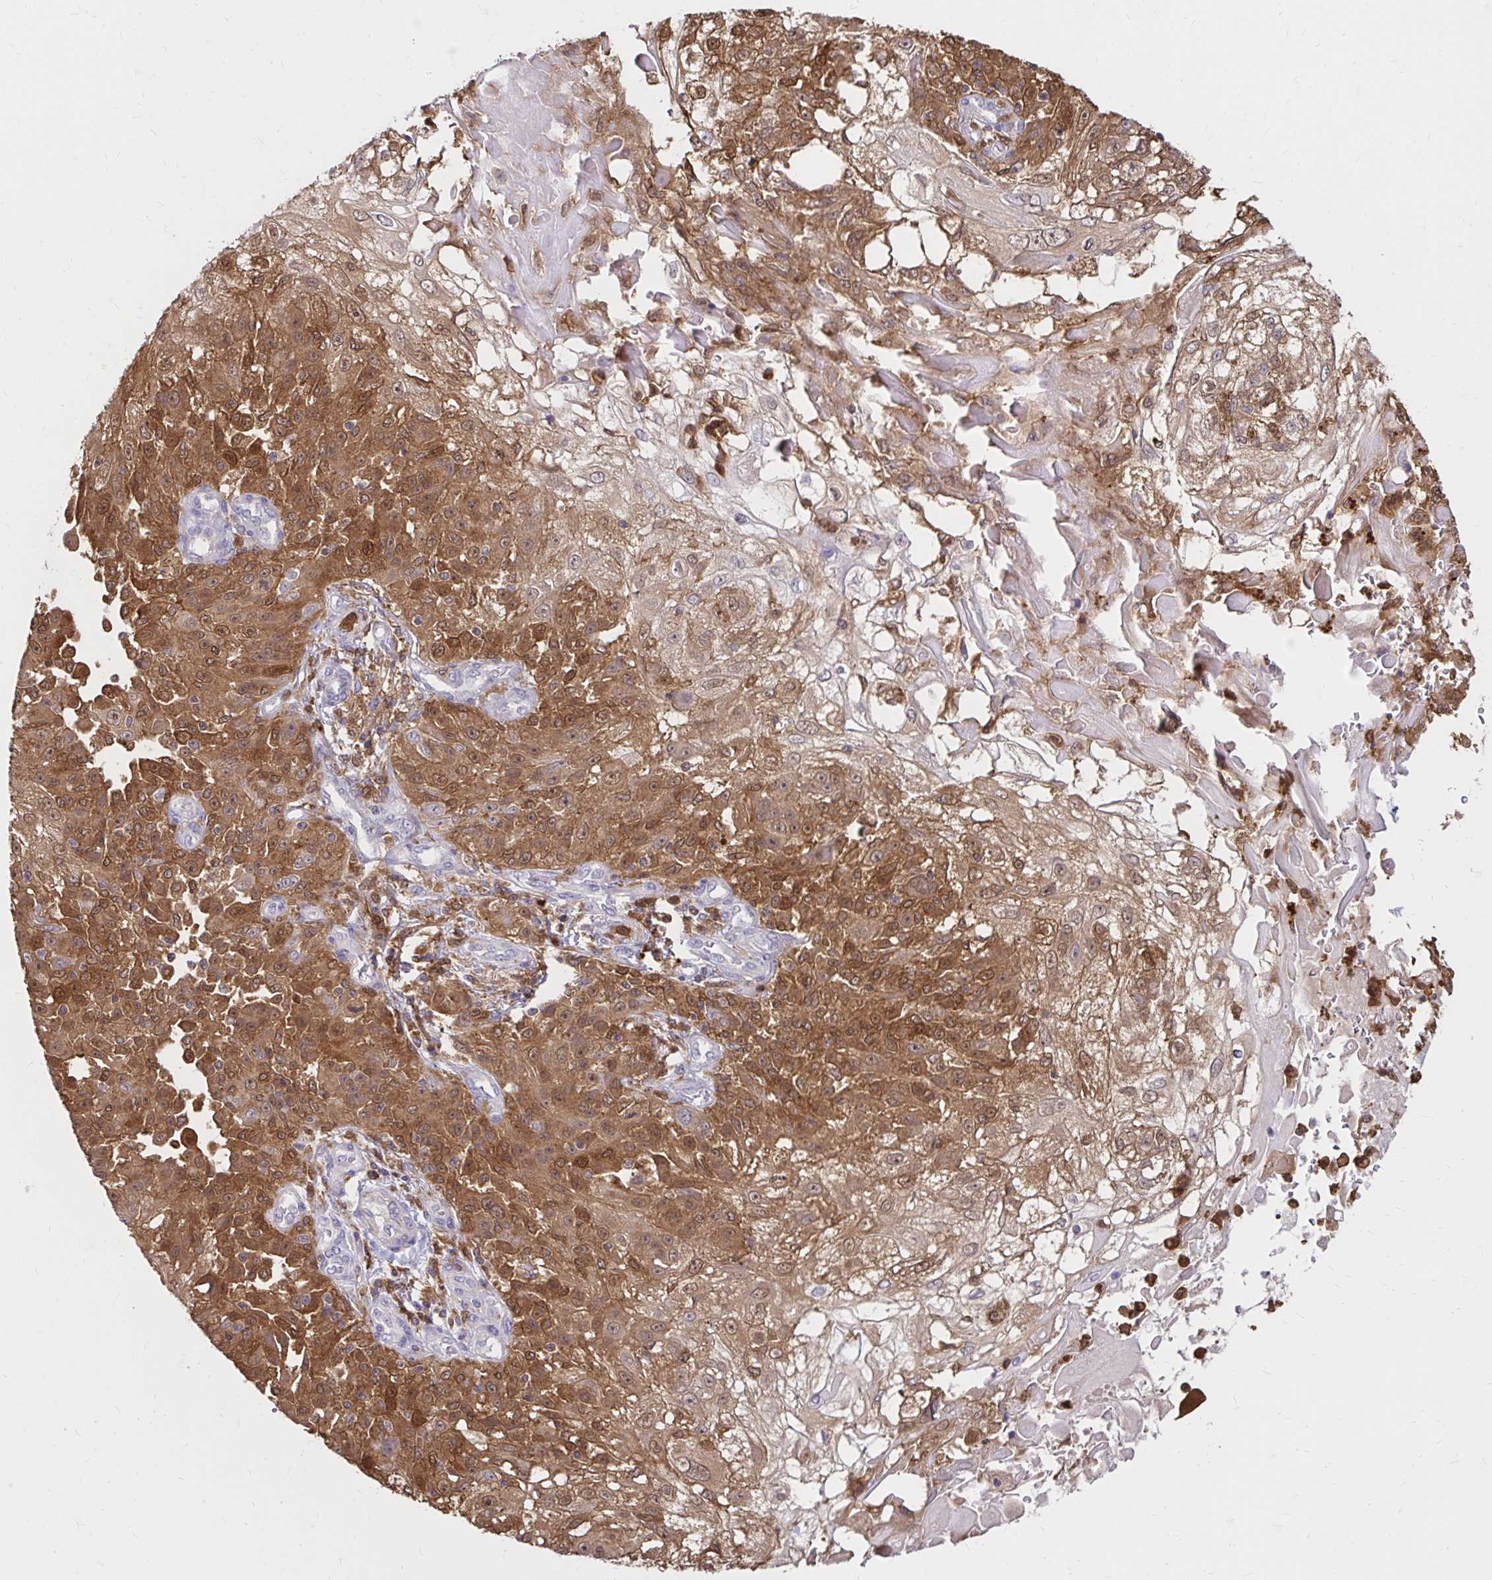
{"staining": {"intensity": "moderate", "quantity": ">75%", "location": "cytoplasmic/membranous"}, "tissue": "skin cancer", "cell_type": "Tumor cells", "image_type": "cancer", "snomed": [{"axis": "morphology", "description": "Normal tissue, NOS"}, {"axis": "morphology", "description": "Squamous cell carcinoma, NOS"}, {"axis": "topography", "description": "Skin"}], "caption": "Human squamous cell carcinoma (skin) stained for a protein (brown) reveals moderate cytoplasmic/membranous positive expression in about >75% of tumor cells.", "gene": "PYCARD", "patient": {"sex": "female", "age": 83}}